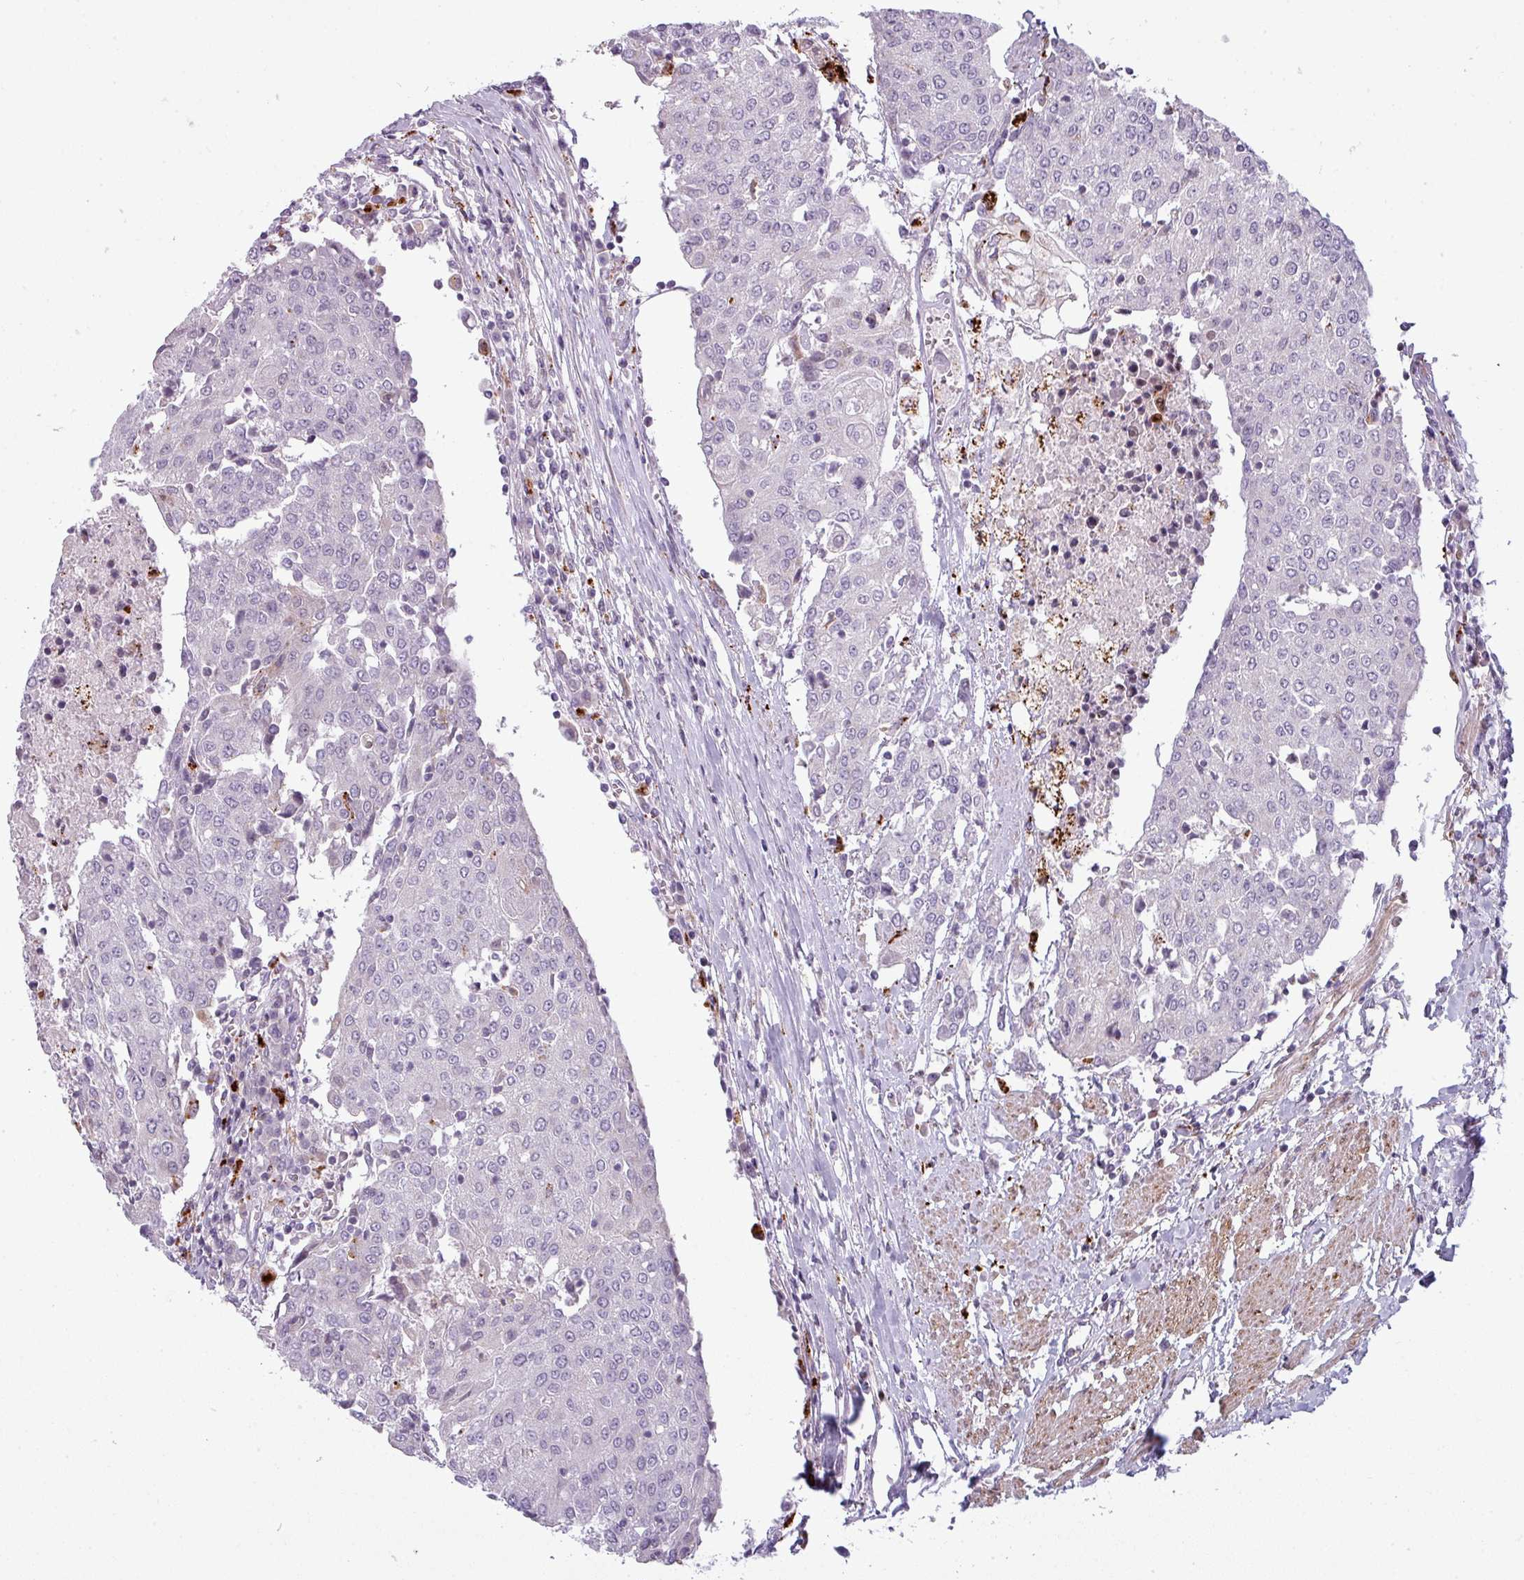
{"staining": {"intensity": "negative", "quantity": "none", "location": "none"}, "tissue": "urothelial cancer", "cell_type": "Tumor cells", "image_type": "cancer", "snomed": [{"axis": "morphology", "description": "Urothelial carcinoma, High grade"}, {"axis": "topography", "description": "Urinary bladder"}], "caption": "Immunohistochemistry (IHC) micrograph of neoplastic tissue: high-grade urothelial carcinoma stained with DAB shows no significant protein staining in tumor cells.", "gene": "MAP7D2", "patient": {"sex": "female", "age": 85}}